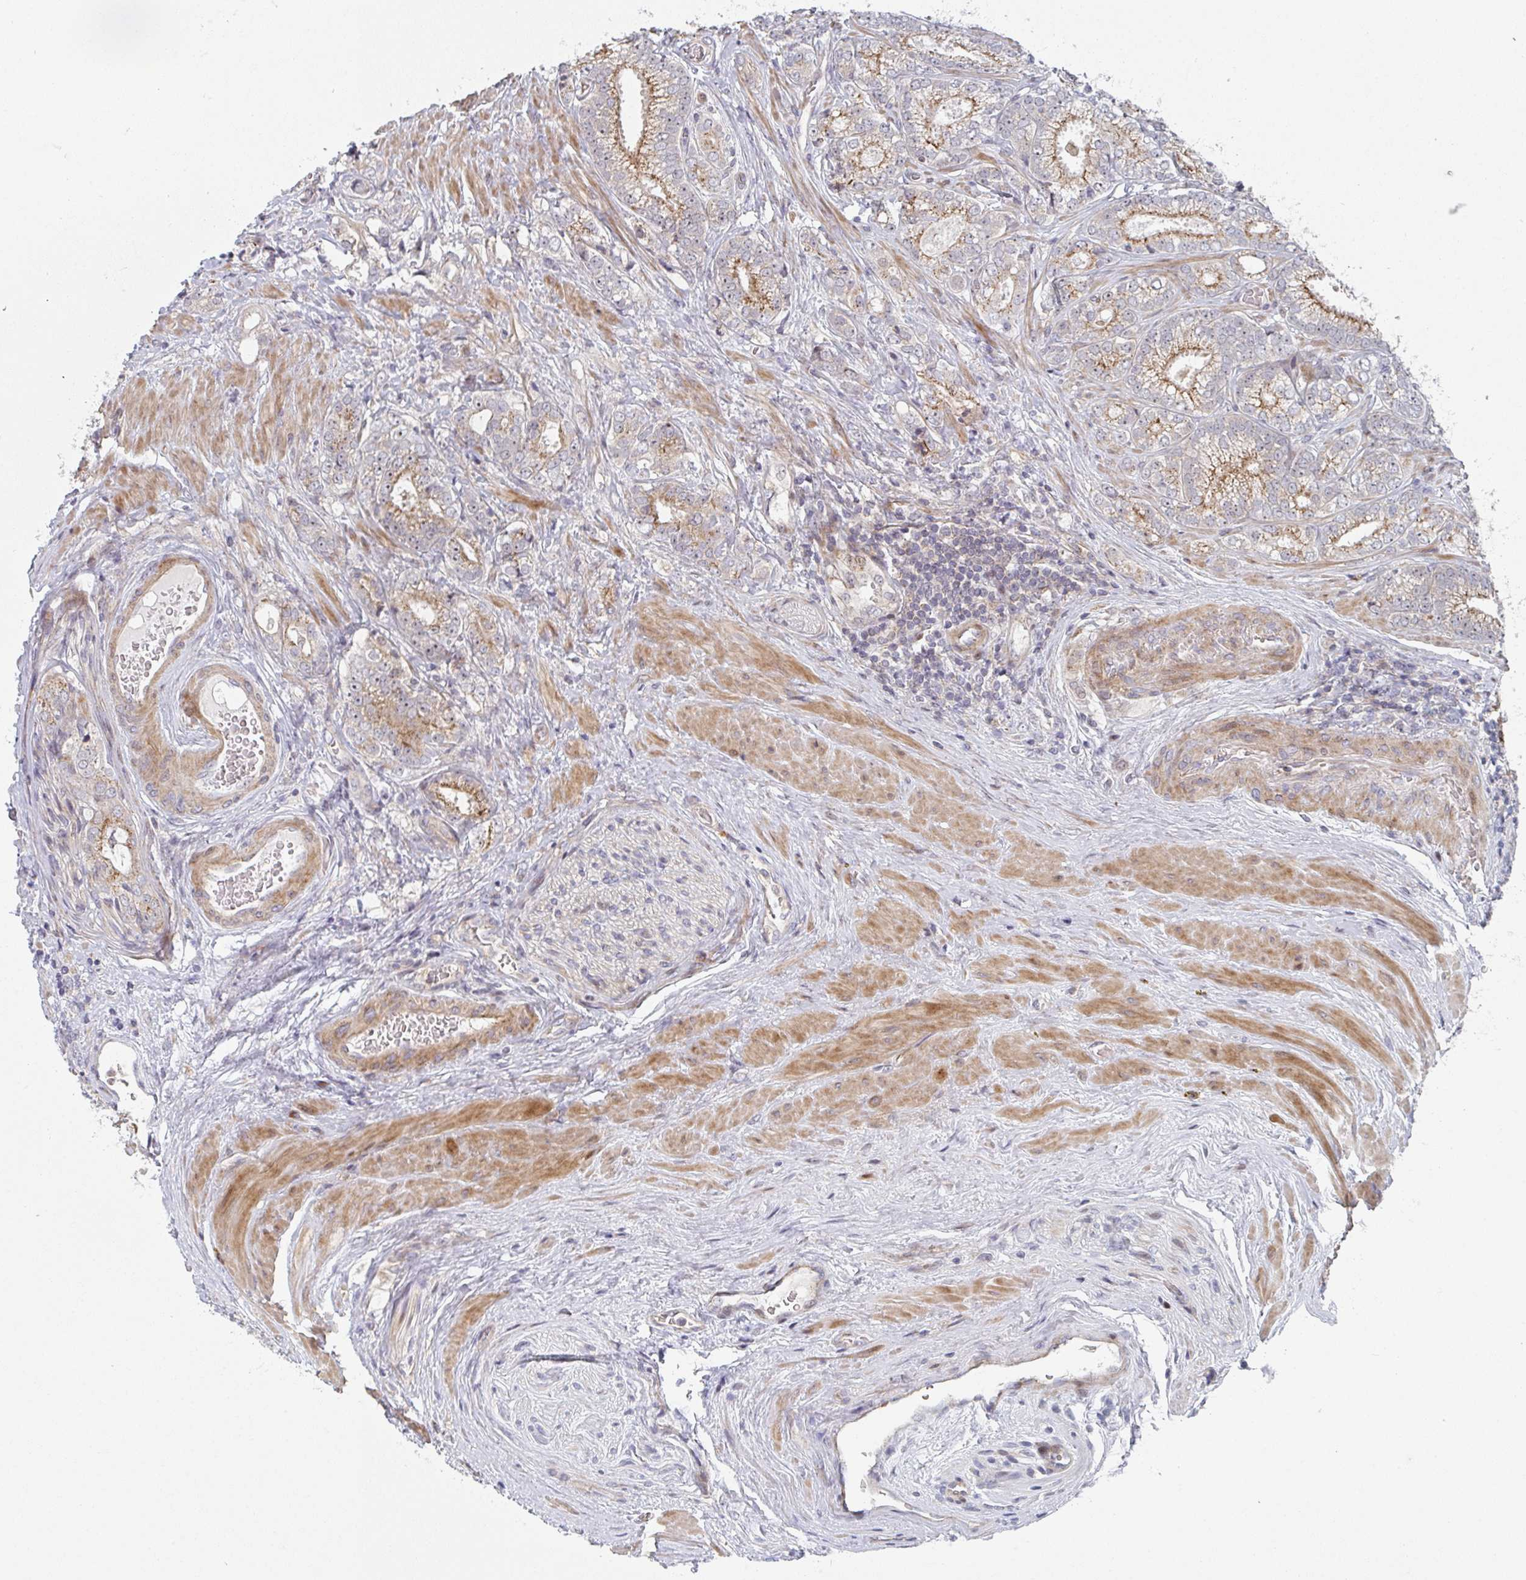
{"staining": {"intensity": "moderate", "quantity": ">75%", "location": "cytoplasmic/membranous"}, "tissue": "prostate cancer", "cell_type": "Tumor cells", "image_type": "cancer", "snomed": [{"axis": "morphology", "description": "Adenocarcinoma, Low grade"}, {"axis": "topography", "description": "Prostate"}], "caption": "Immunohistochemistry (IHC) micrograph of prostate adenocarcinoma (low-grade) stained for a protein (brown), which displays medium levels of moderate cytoplasmic/membranous positivity in approximately >75% of tumor cells.", "gene": "ZNF644", "patient": {"sex": "male", "age": 63}}